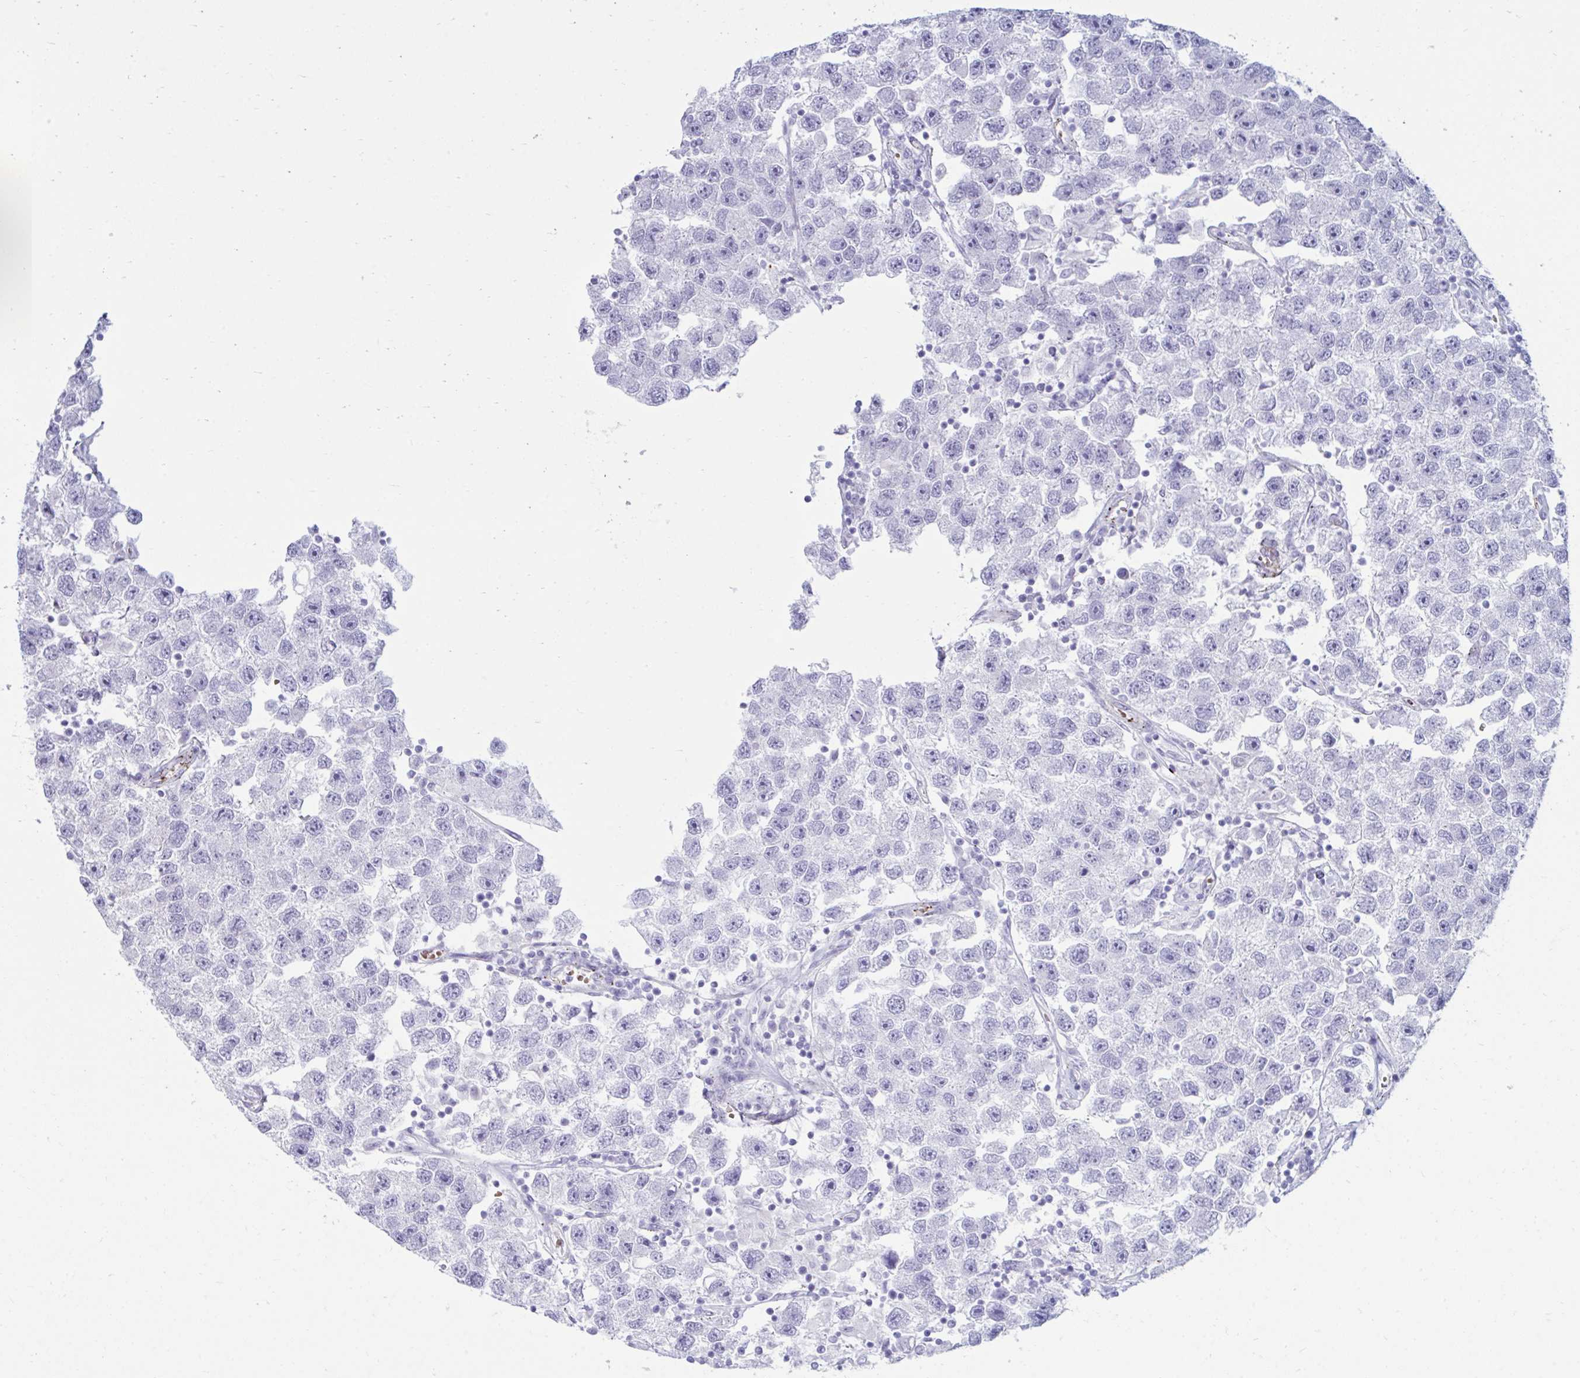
{"staining": {"intensity": "negative", "quantity": "none", "location": "none"}, "tissue": "testis cancer", "cell_type": "Tumor cells", "image_type": "cancer", "snomed": [{"axis": "morphology", "description": "Seminoma, NOS"}, {"axis": "topography", "description": "Testis"}], "caption": "High power microscopy micrograph of an immunohistochemistry image of testis seminoma, revealing no significant expression in tumor cells.", "gene": "UBL3", "patient": {"sex": "male", "age": 26}}